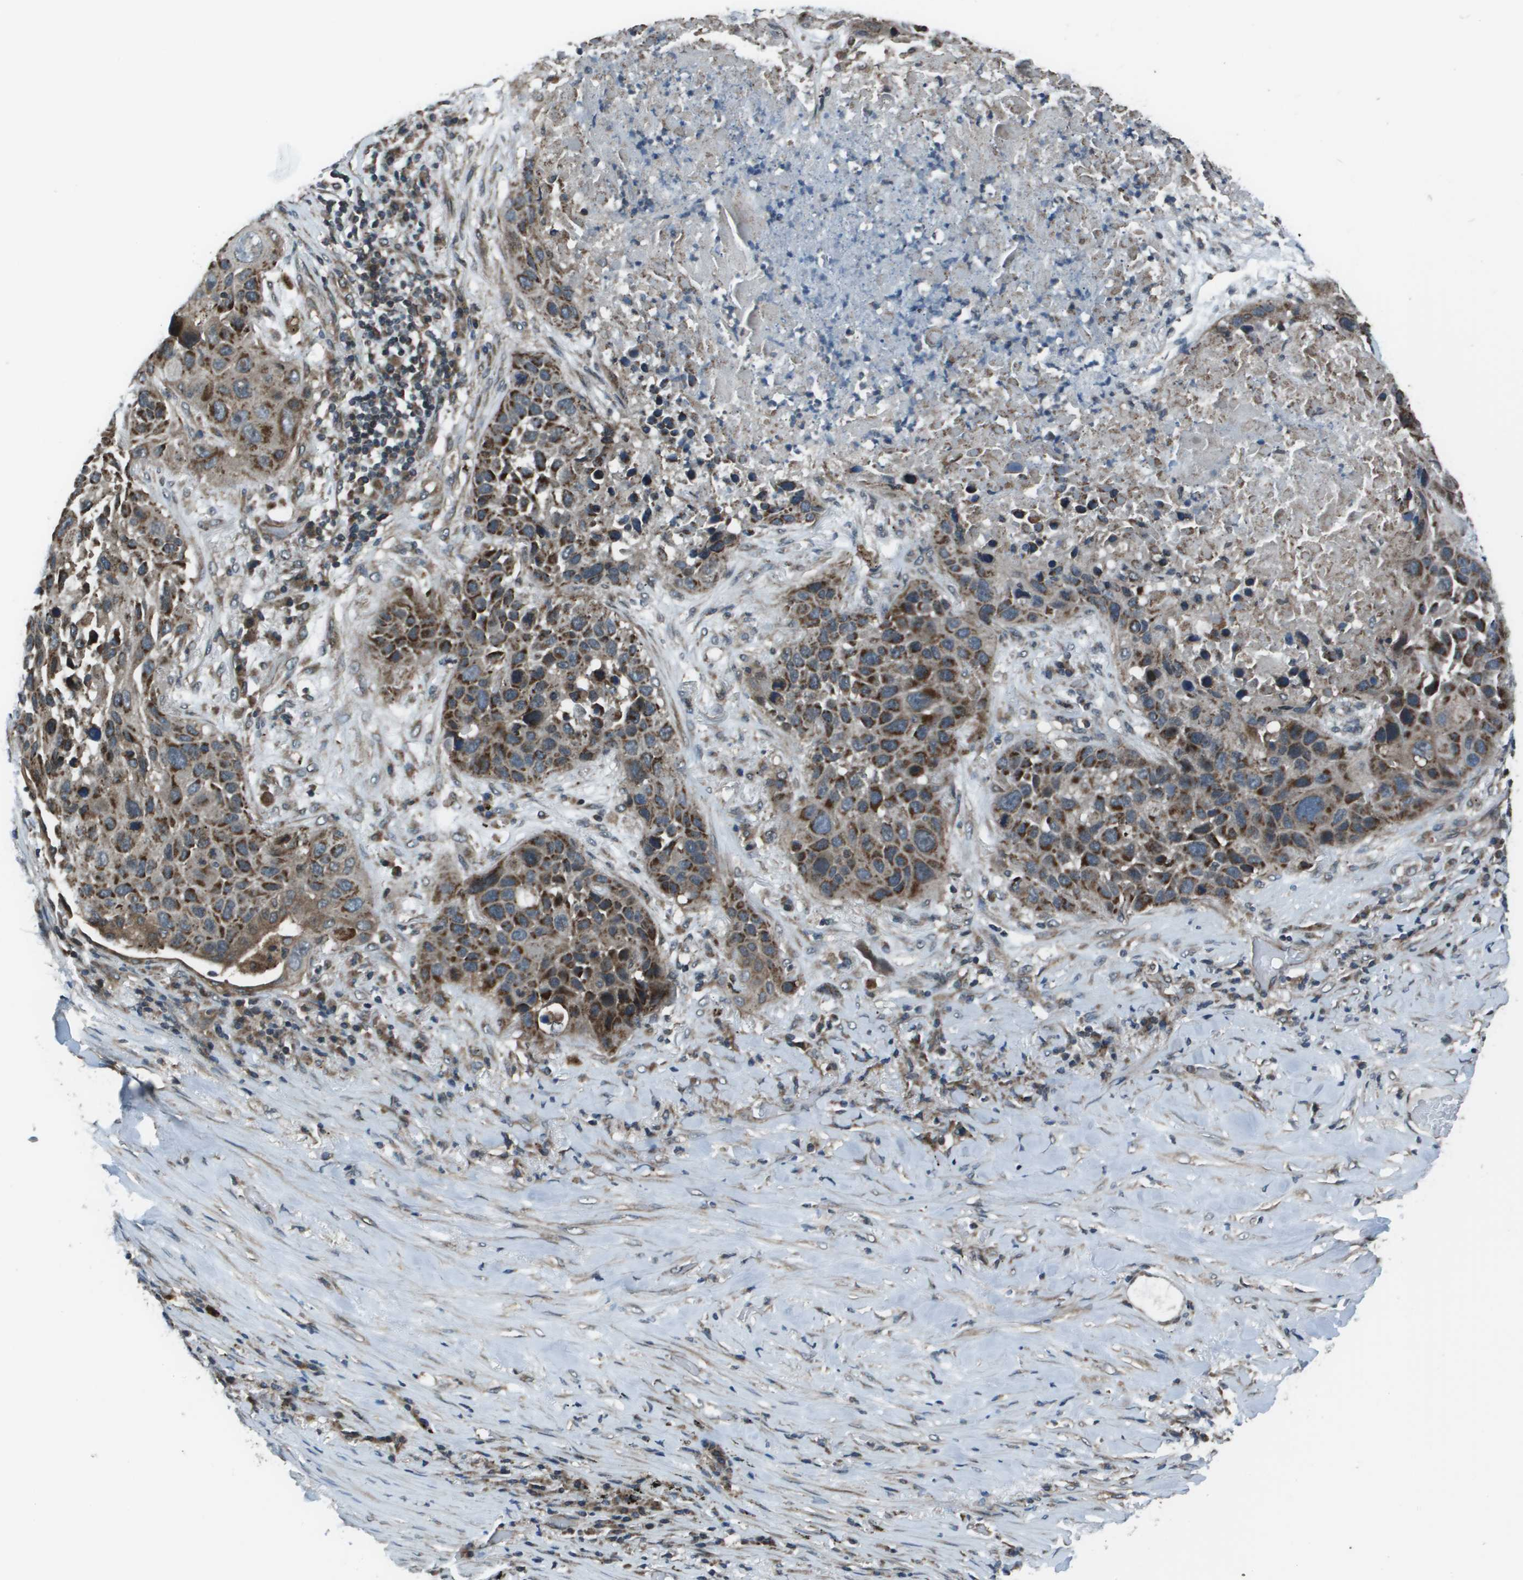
{"staining": {"intensity": "moderate", "quantity": ">75%", "location": "cytoplasmic/membranous"}, "tissue": "lung cancer", "cell_type": "Tumor cells", "image_type": "cancer", "snomed": [{"axis": "morphology", "description": "Squamous cell carcinoma, NOS"}, {"axis": "topography", "description": "Lung"}], "caption": "Lung cancer (squamous cell carcinoma) stained with IHC demonstrates moderate cytoplasmic/membranous positivity in about >75% of tumor cells.", "gene": "PPFIA1", "patient": {"sex": "male", "age": 57}}